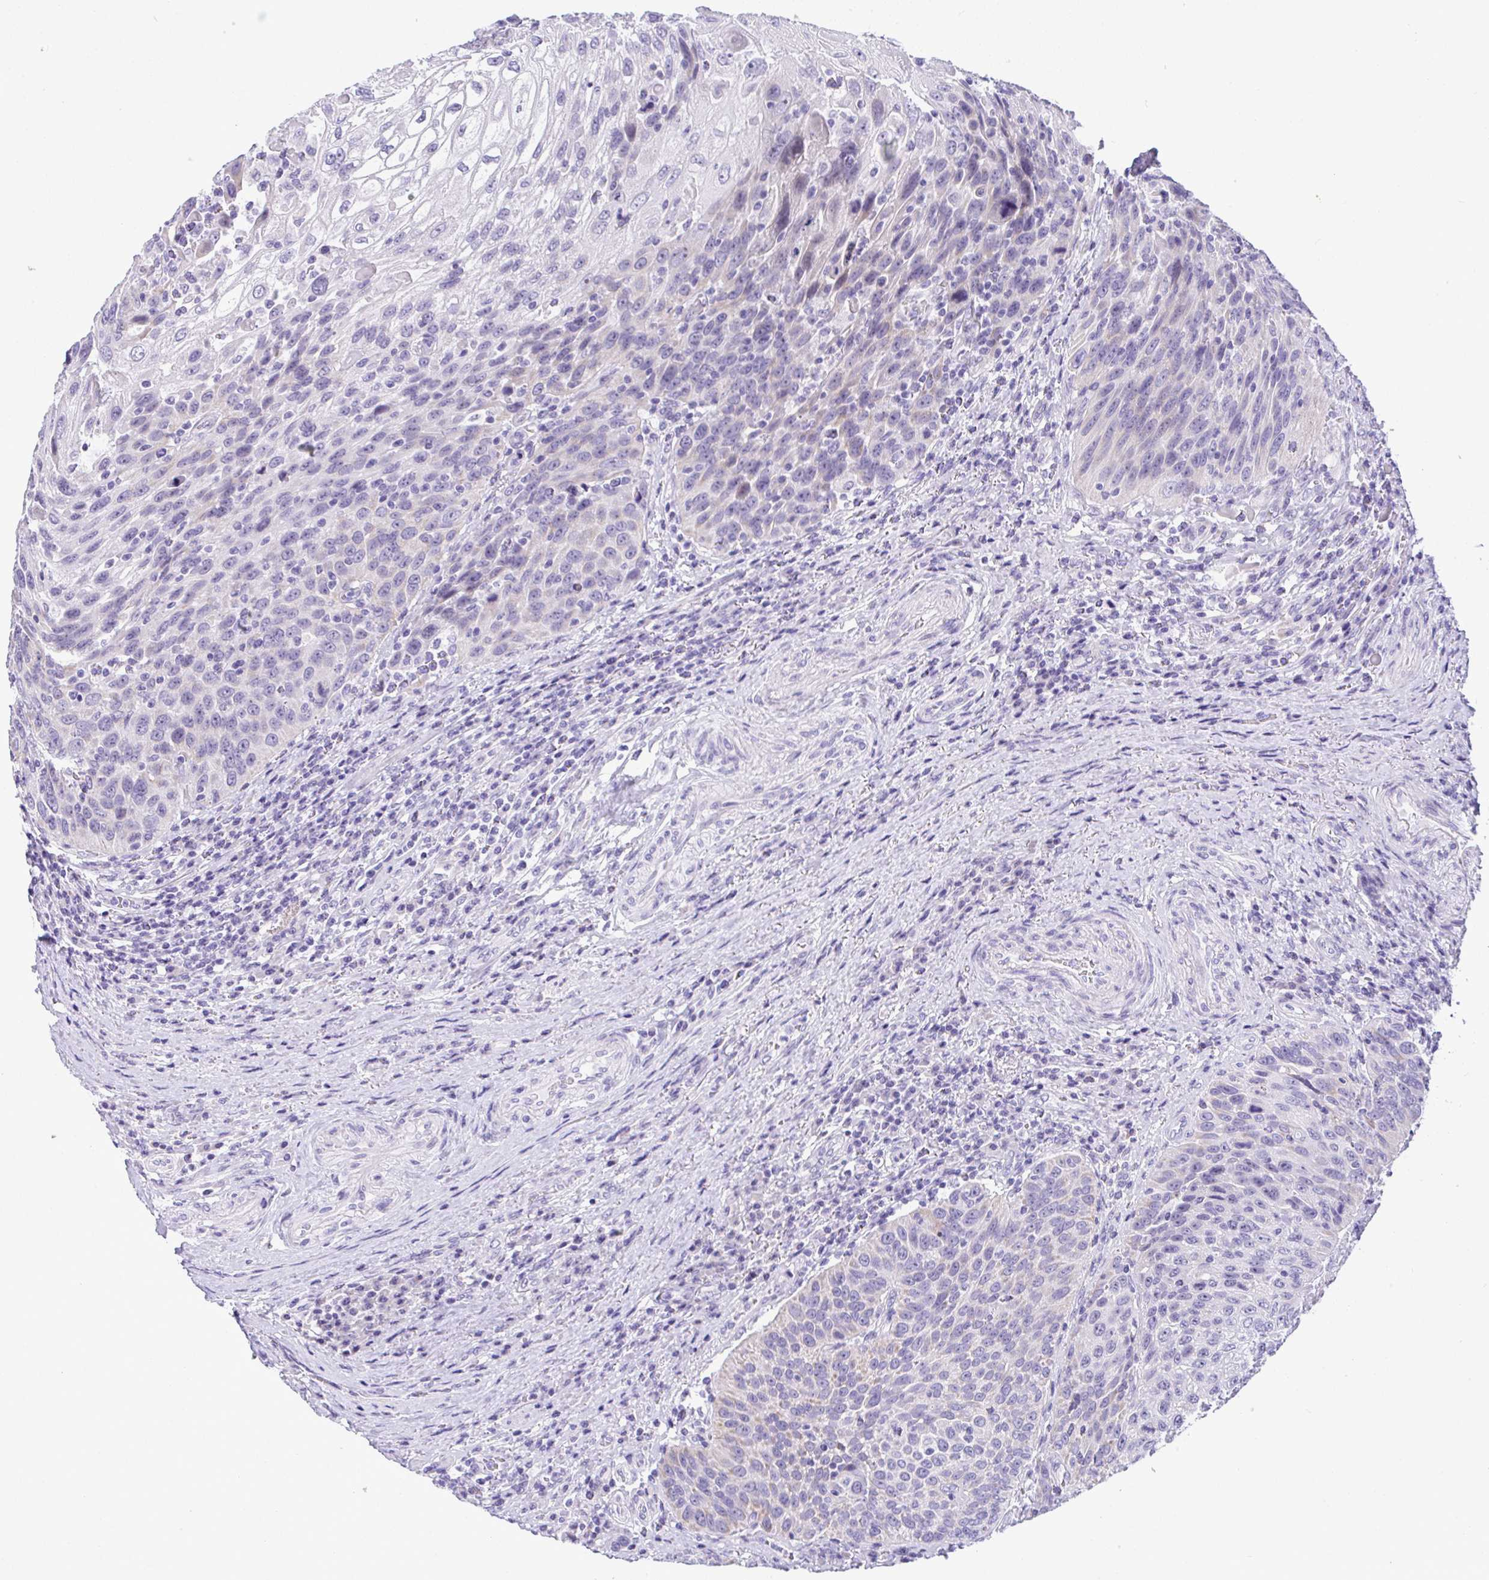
{"staining": {"intensity": "negative", "quantity": "none", "location": "none"}, "tissue": "urothelial cancer", "cell_type": "Tumor cells", "image_type": "cancer", "snomed": [{"axis": "morphology", "description": "Urothelial carcinoma, High grade"}, {"axis": "topography", "description": "Urinary bladder"}], "caption": "IHC micrograph of neoplastic tissue: urothelial cancer stained with DAB (3,3'-diaminobenzidine) demonstrates no significant protein expression in tumor cells.", "gene": "YBX2", "patient": {"sex": "female", "age": 70}}